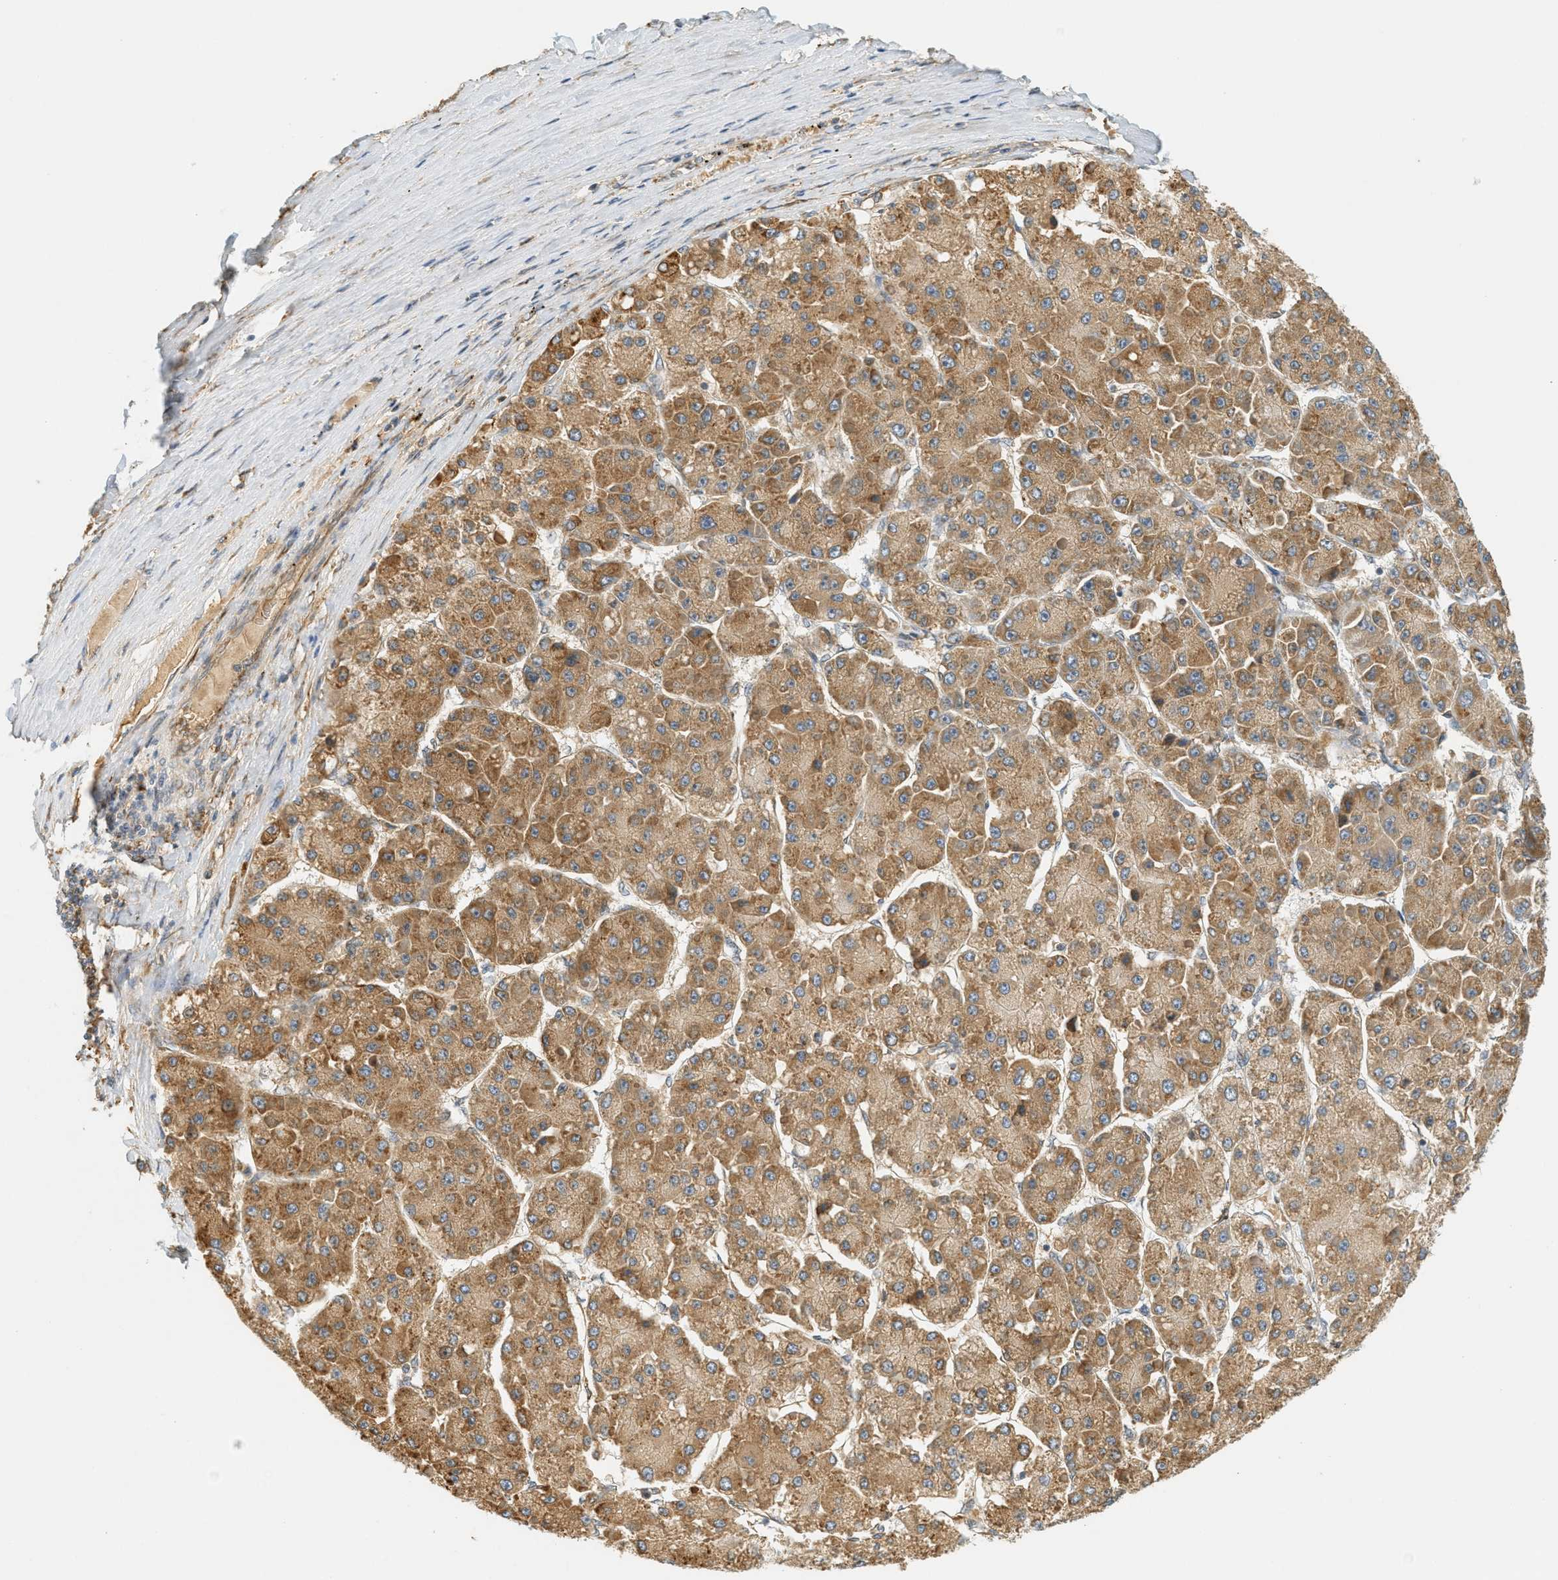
{"staining": {"intensity": "moderate", "quantity": ">75%", "location": "cytoplasmic/membranous"}, "tissue": "liver cancer", "cell_type": "Tumor cells", "image_type": "cancer", "snomed": [{"axis": "morphology", "description": "Carcinoma, Hepatocellular, NOS"}, {"axis": "topography", "description": "Liver"}], "caption": "Brown immunohistochemical staining in hepatocellular carcinoma (liver) shows moderate cytoplasmic/membranous positivity in about >75% of tumor cells. Immunohistochemistry stains the protein of interest in brown and the nuclei are stained blue.", "gene": "PDK1", "patient": {"sex": "female", "age": 73}}